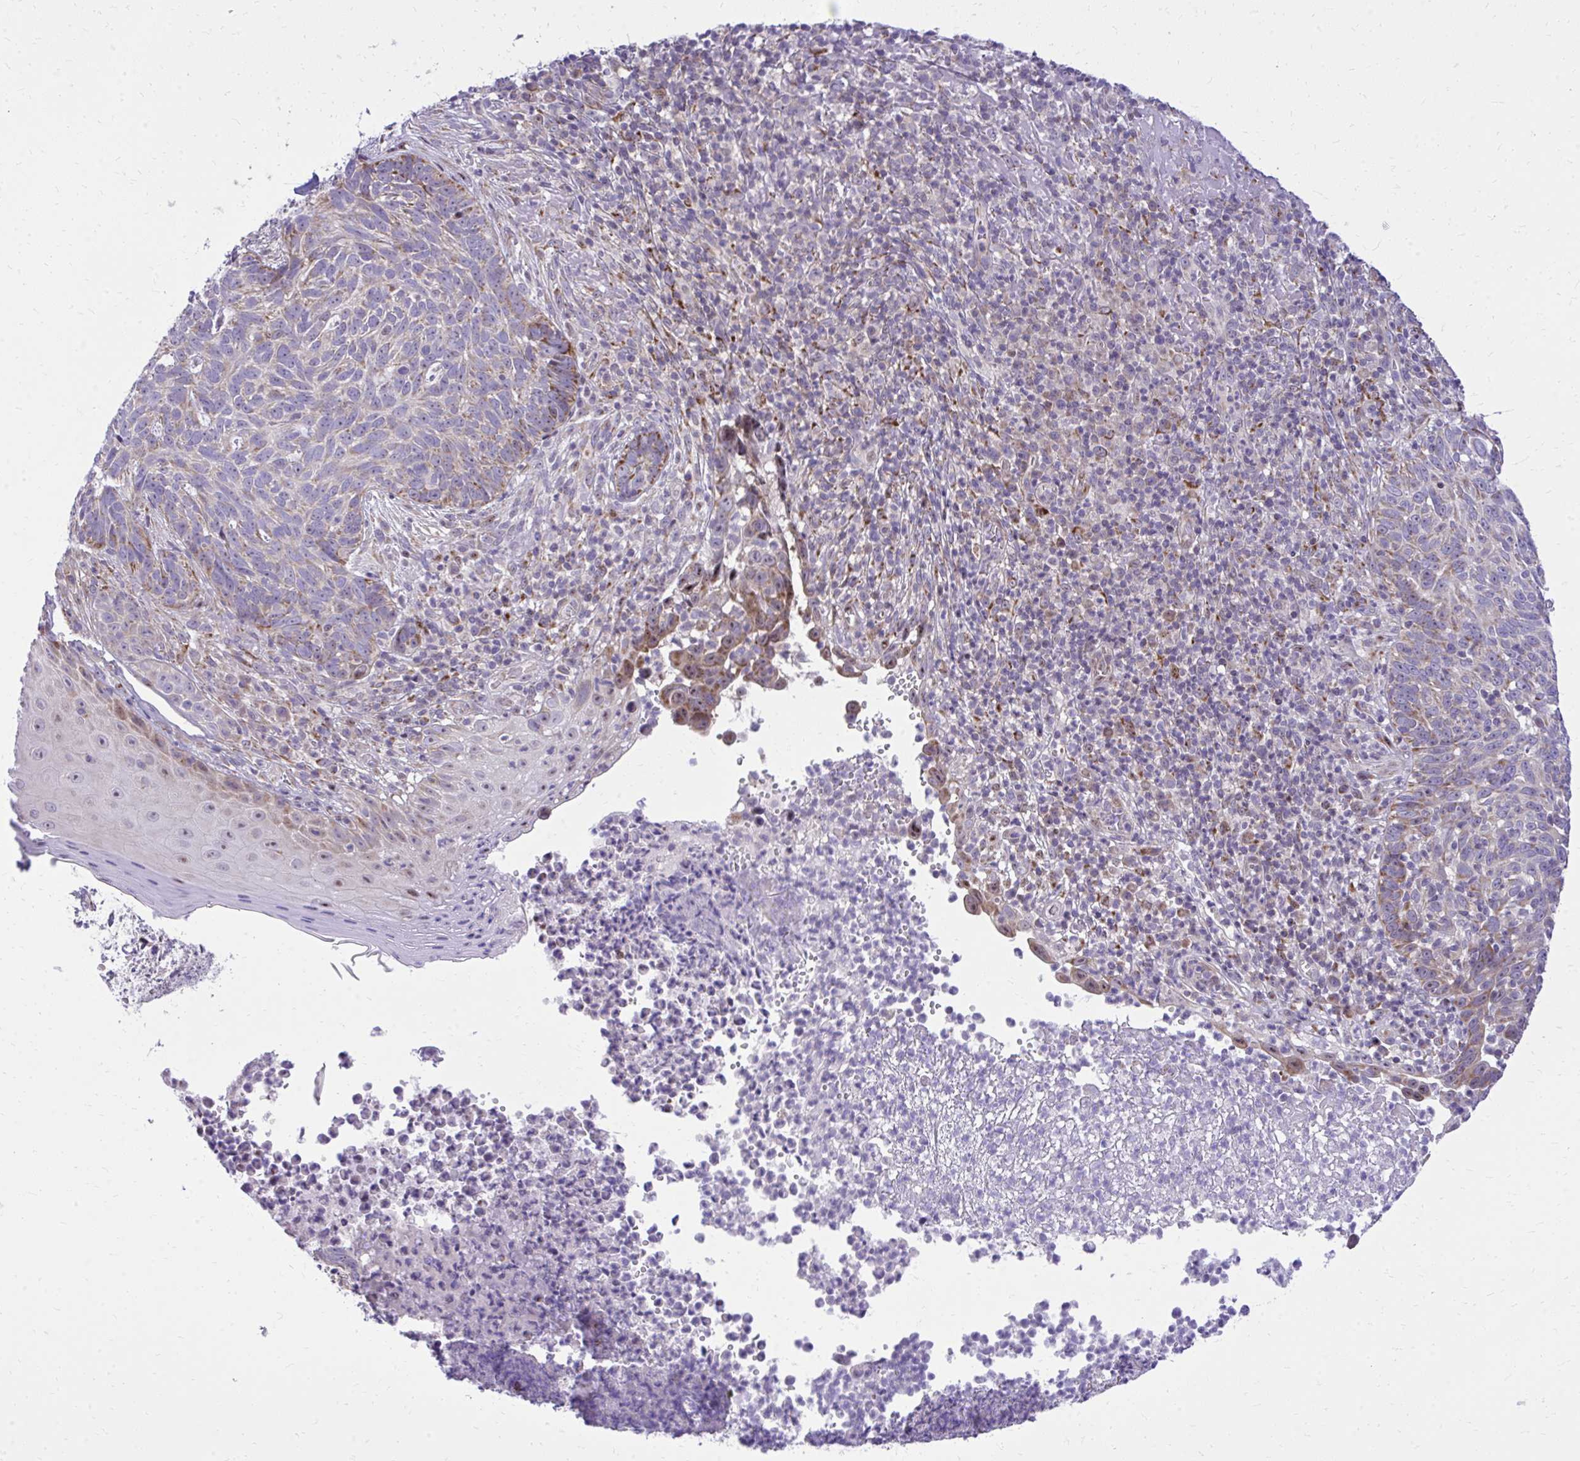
{"staining": {"intensity": "moderate", "quantity": "<25%", "location": "cytoplasmic/membranous"}, "tissue": "skin cancer", "cell_type": "Tumor cells", "image_type": "cancer", "snomed": [{"axis": "morphology", "description": "Basal cell carcinoma"}, {"axis": "topography", "description": "Skin"}, {"axis": "topography", "description": "Skin of face"}], "caption": "Skin cancer (basal cell carcinoma) tissue reveals moderate cytoplasmic/membranous staining in approximately <25% of tumor cells", "gene": "GPRIN3", "patient": {"sex": "female", "age": 95}}